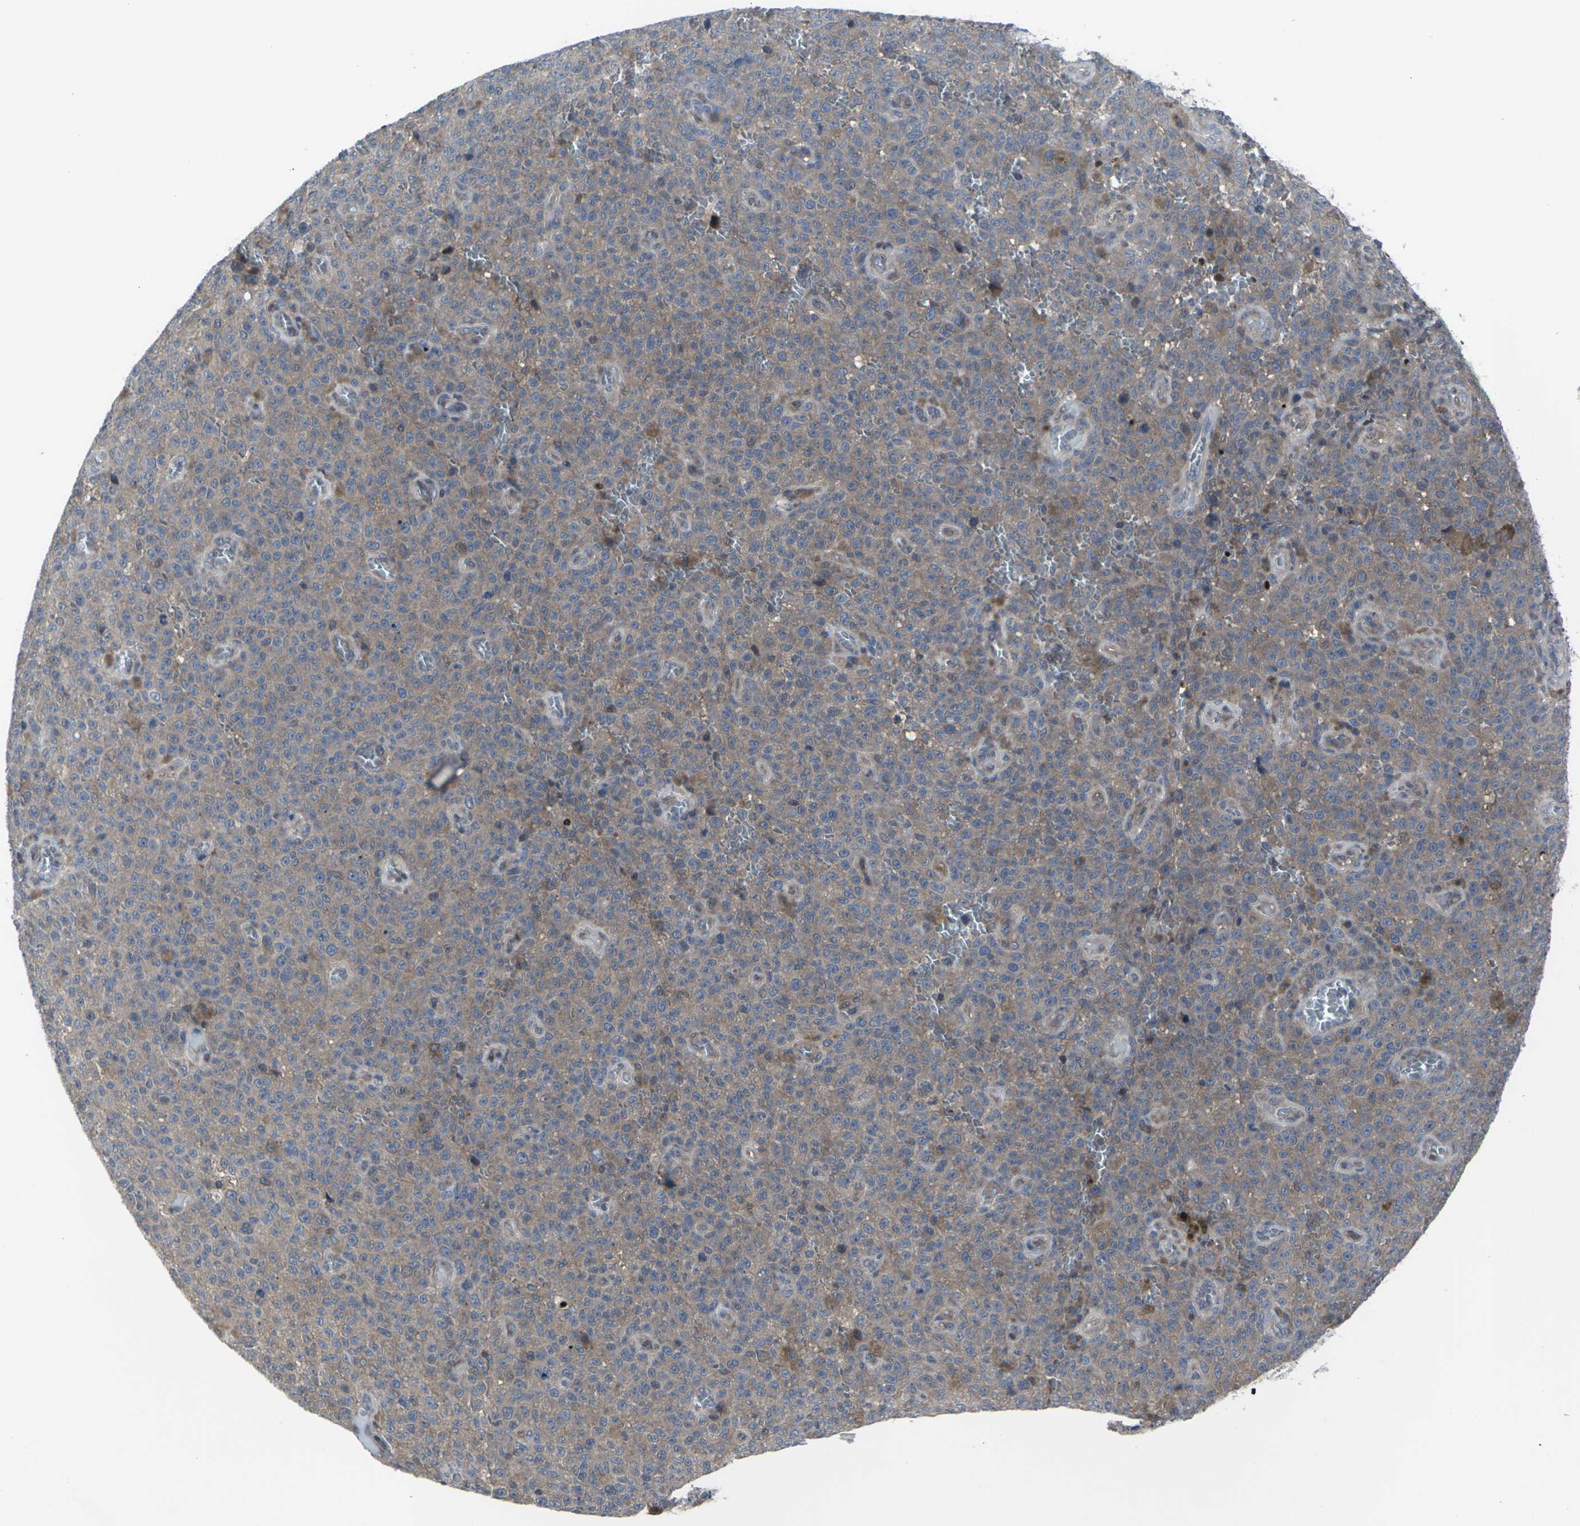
{"staining": {"intensity": "moderate", "quantity": ">75%", "location": "cytoplasmic/membranous"}, "tissue": "melanoma", "cell_type": "Tumor cells", "image_type": "cancer", "snomed": [{"axis": "morphology", "description": "Malignant melanoma, NOS"}, {"axis": "topography", "description": "Skin"}], "caption": "Human melanoma stained for a protein (brown) reveals moderate cytoplasmic/membranous positive positivity in approximately >75% of tumor cells.", "gene": "HPRT1", "patient": {"sex": "female", "age": 82}}